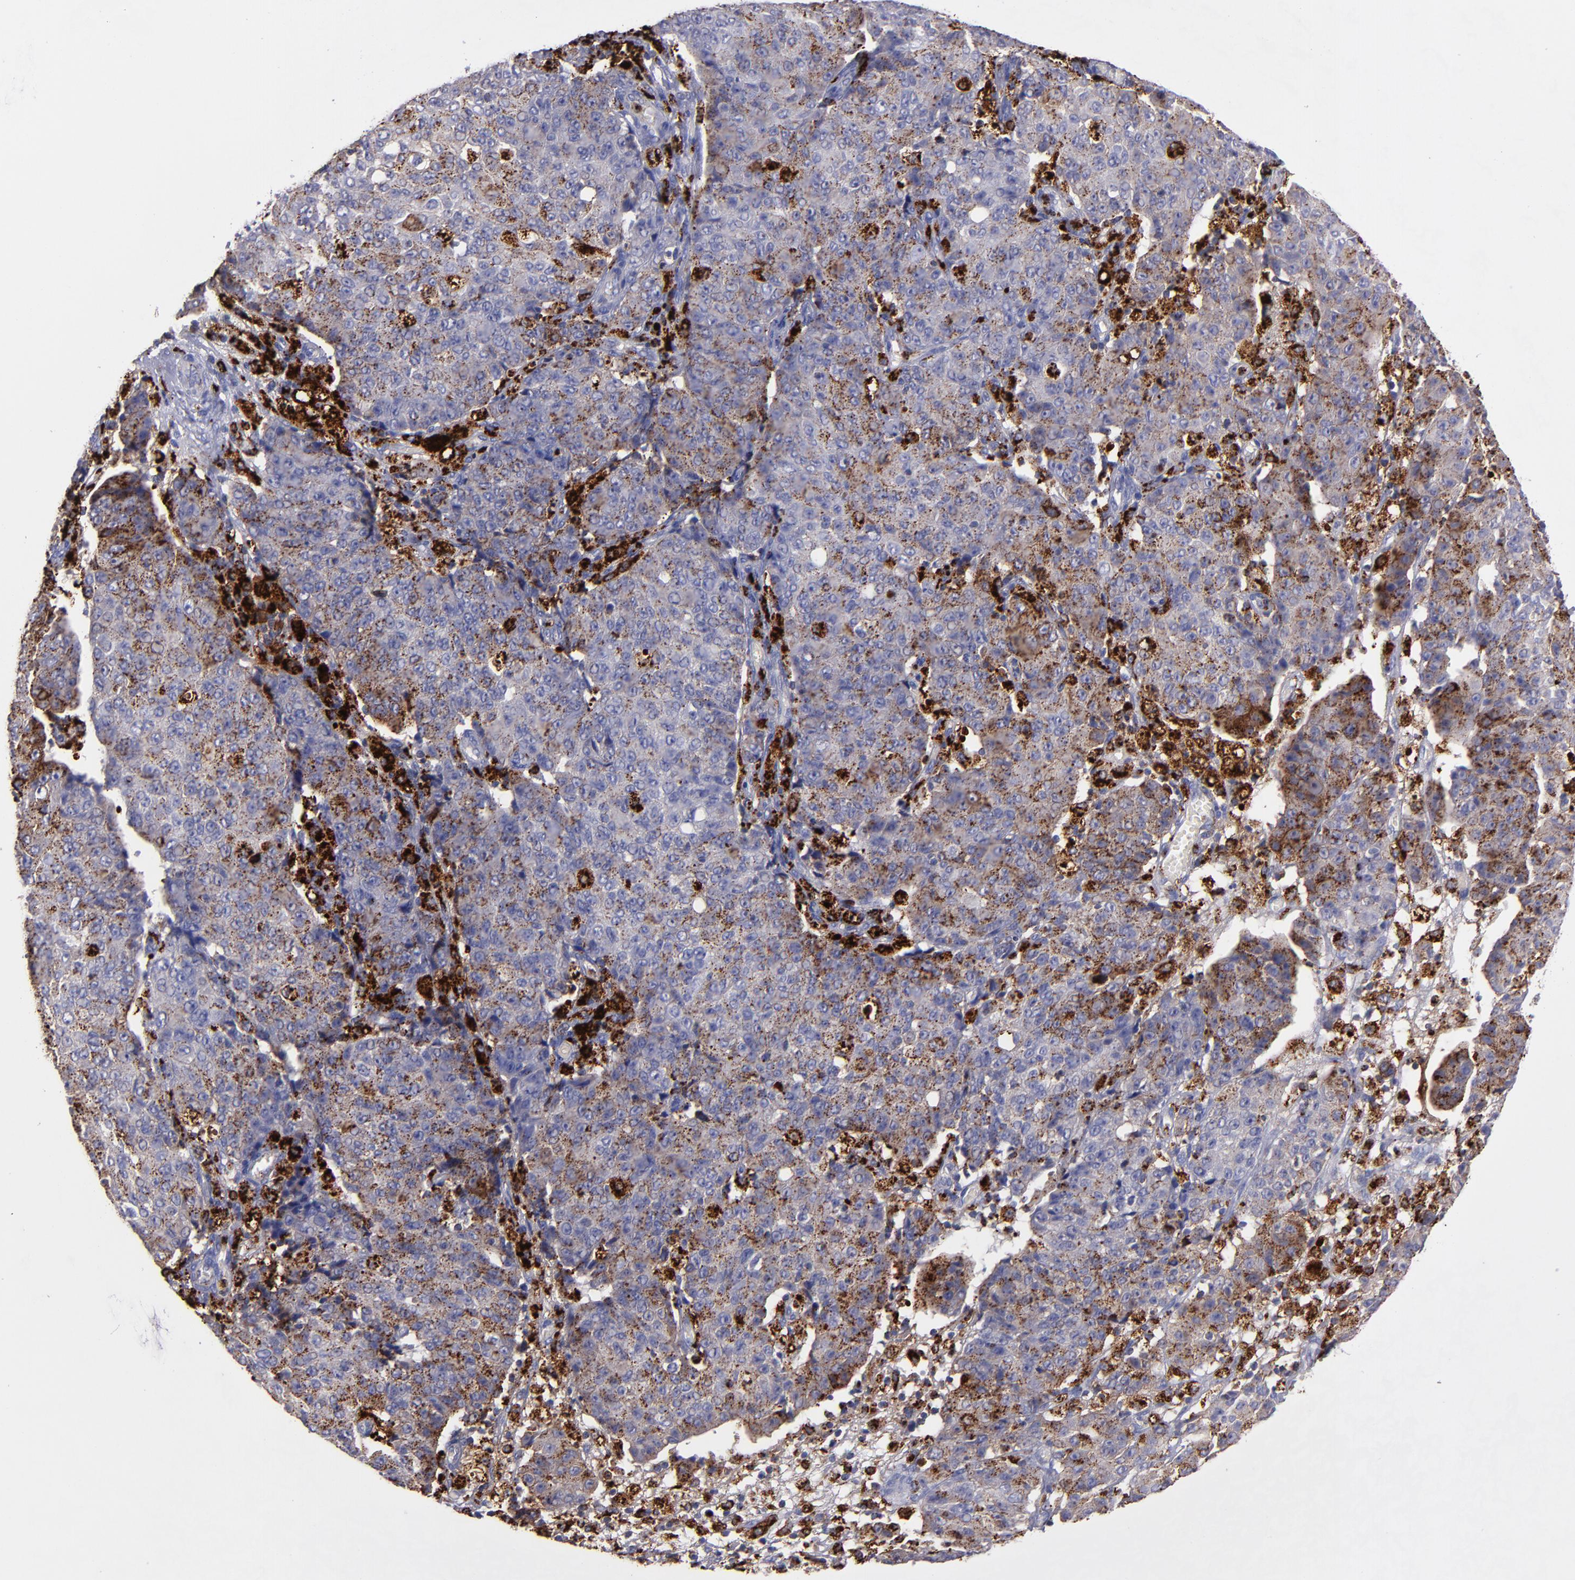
{"staining": {"intensity": "weak", "quantity": ">75%", "location": "cytoplasmic/membranous"}, "tissue": "ovarian cancer", "cell_type": "Tumor cells", "image_type": "cancer", "snomed": [{"axis": "morphology", "description": "Carcinoma, endometroid"}, {"axis": "topography", "description": "Ovary"}], "caption": "Human ovarian cancer (endometroid carcinoma) stained with a brown dye demonstrates weak cytoplasmic/membranous positive positivity in approximately >75% of tumor cells.", "gene": "CTSS", "patient": {"sex": "female", "age": 42}}